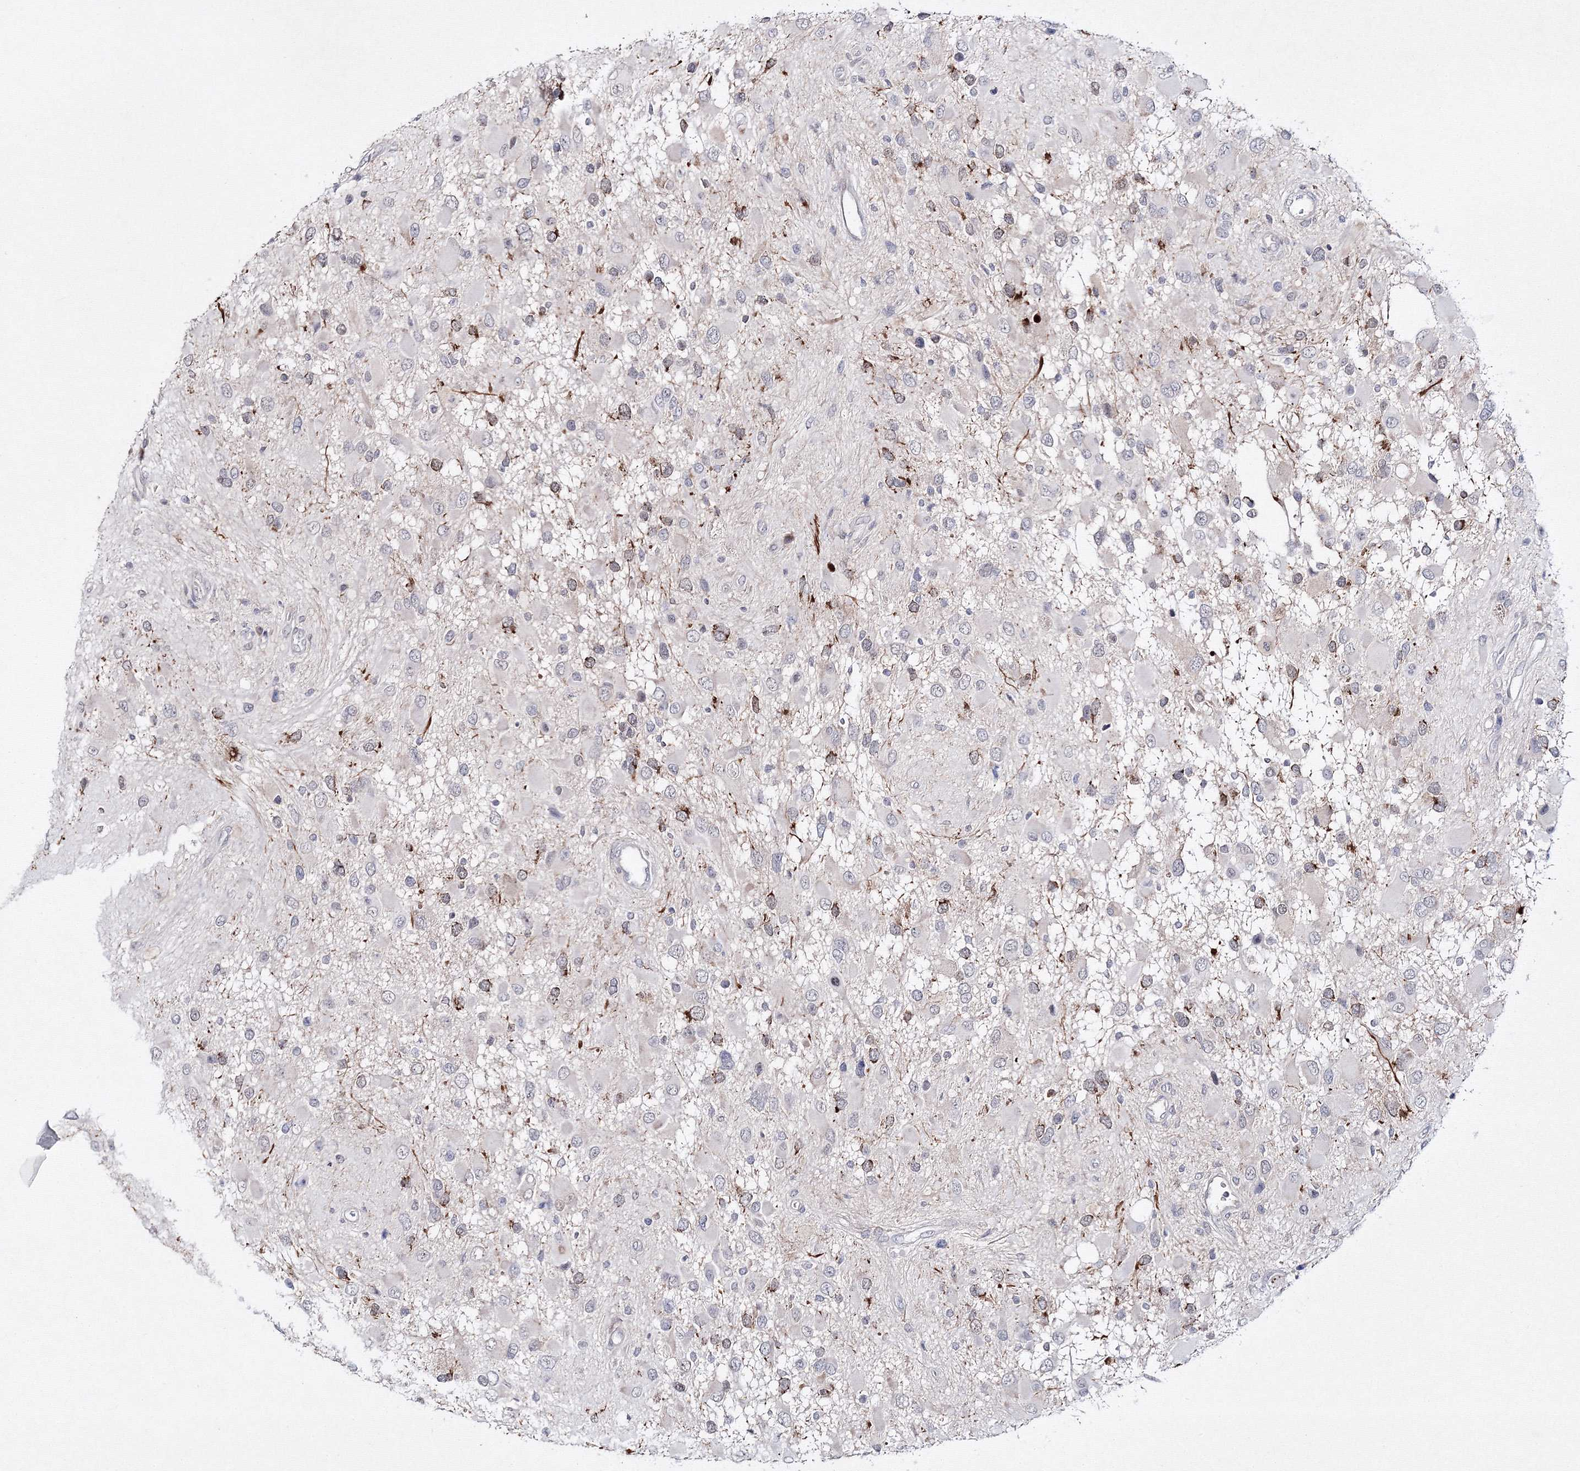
{"staining": {"intensity": "moderate", "quantity": "25%-75%", "location": "cytoplasmic/membranous"}, "tissue": "glioma", "cell_type": "Tumor cells", "image_type": "cancer", "snomed": [{"axis": "morphology", "description": "Glioma, malignant, High grade"}, {"axis": "topography", "description": "Brain"}], "caption": "Moderate cytoplasmic/membranous positivity is appreciated in about 25%-75% of tumor cells in glioma.", "gene": "NEU4", "patient": {"sex": "male", "age": 53}}